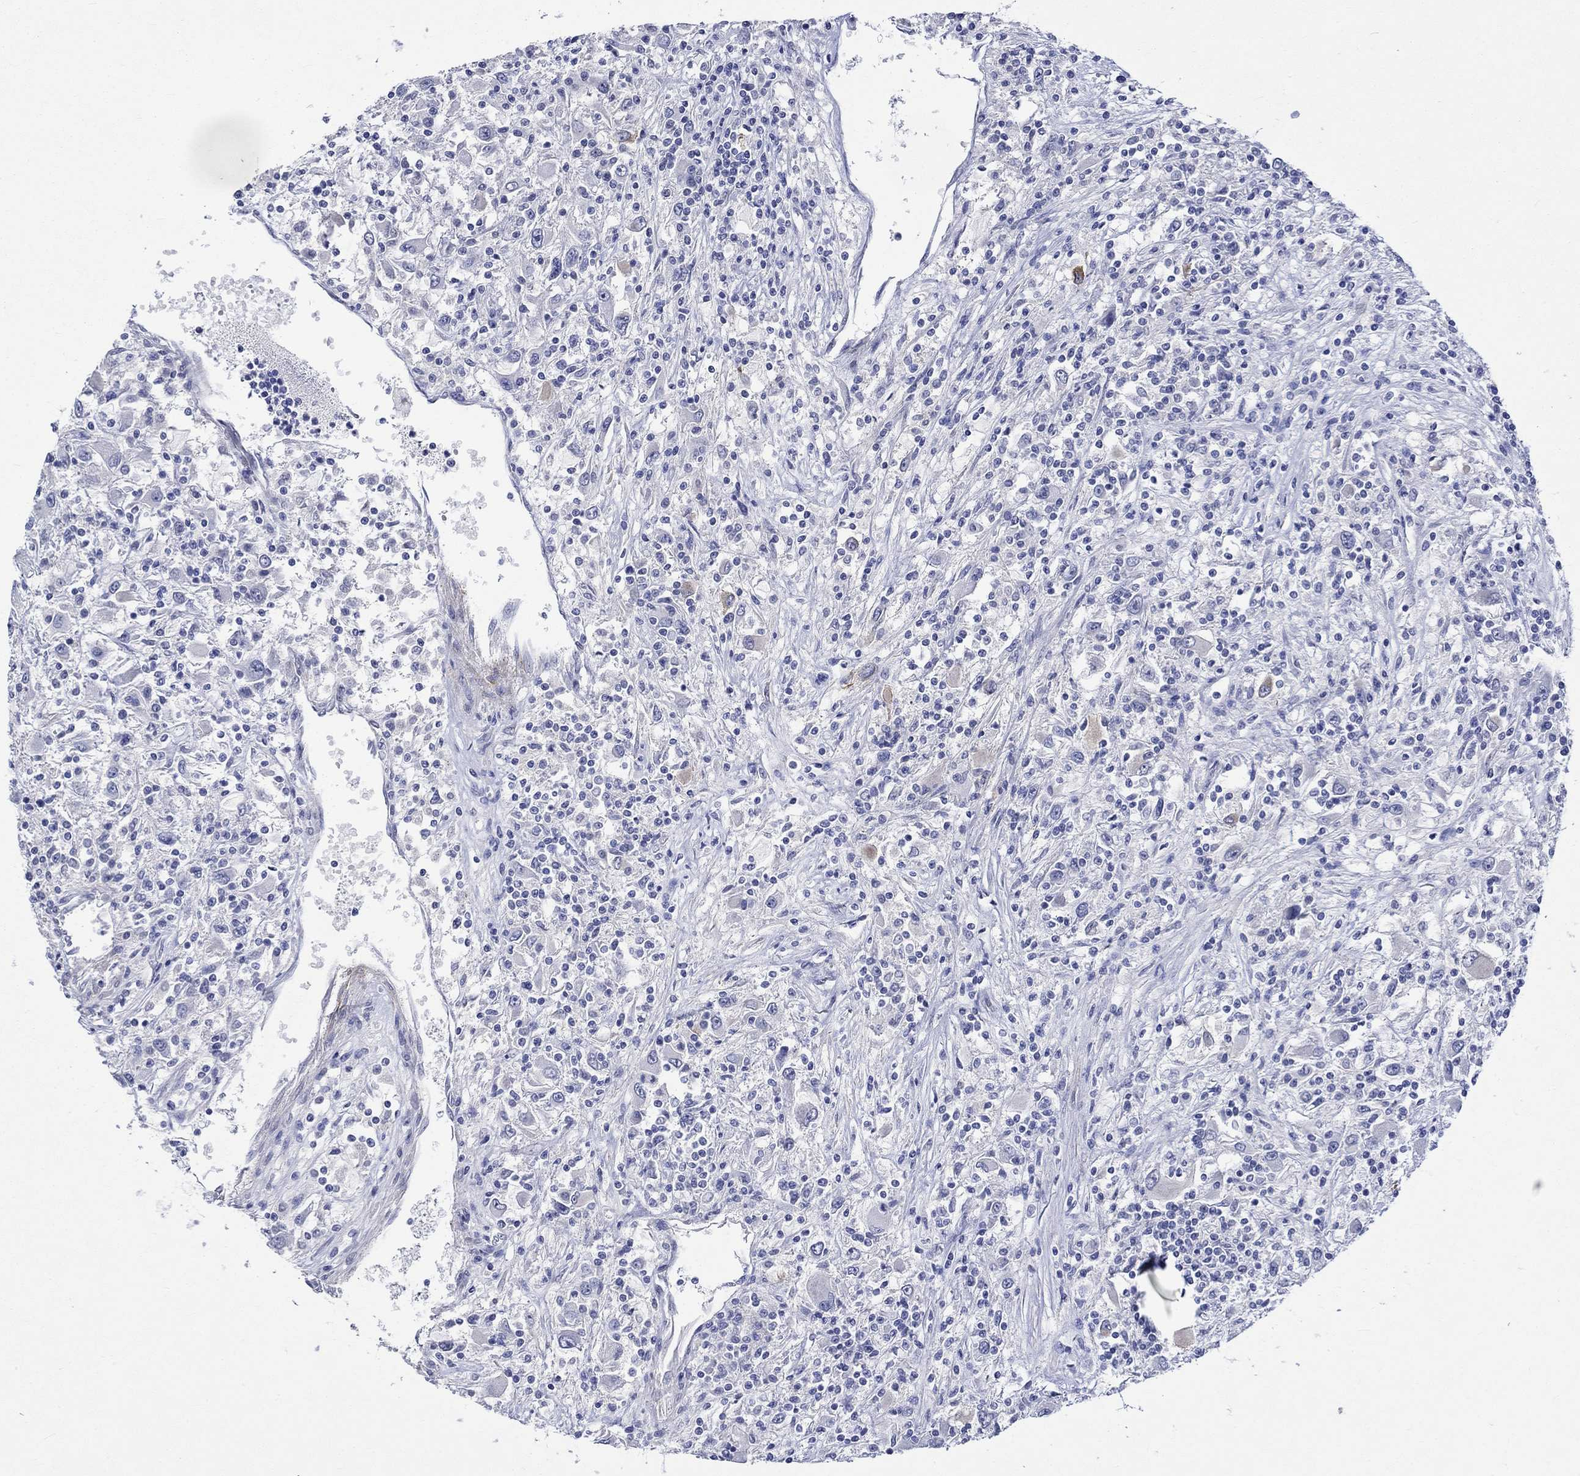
{"staining": {"intensity": "negative", "quantity": "none", "location": "none"}, "tissue": "renal cancer", "cell_type": "Tumor cells", "image_type": "cancer", "snomed": [{"axis": "morphology", "description": "Adenocarcinoma, NOS"}, {"axis": "topography", "description": "Kidney"}], "caption": "An image of human renal cancer is negative for staining in tumor cells.", "gene": "CRYAB", "patient": {"sex": "female", "age": 67}}